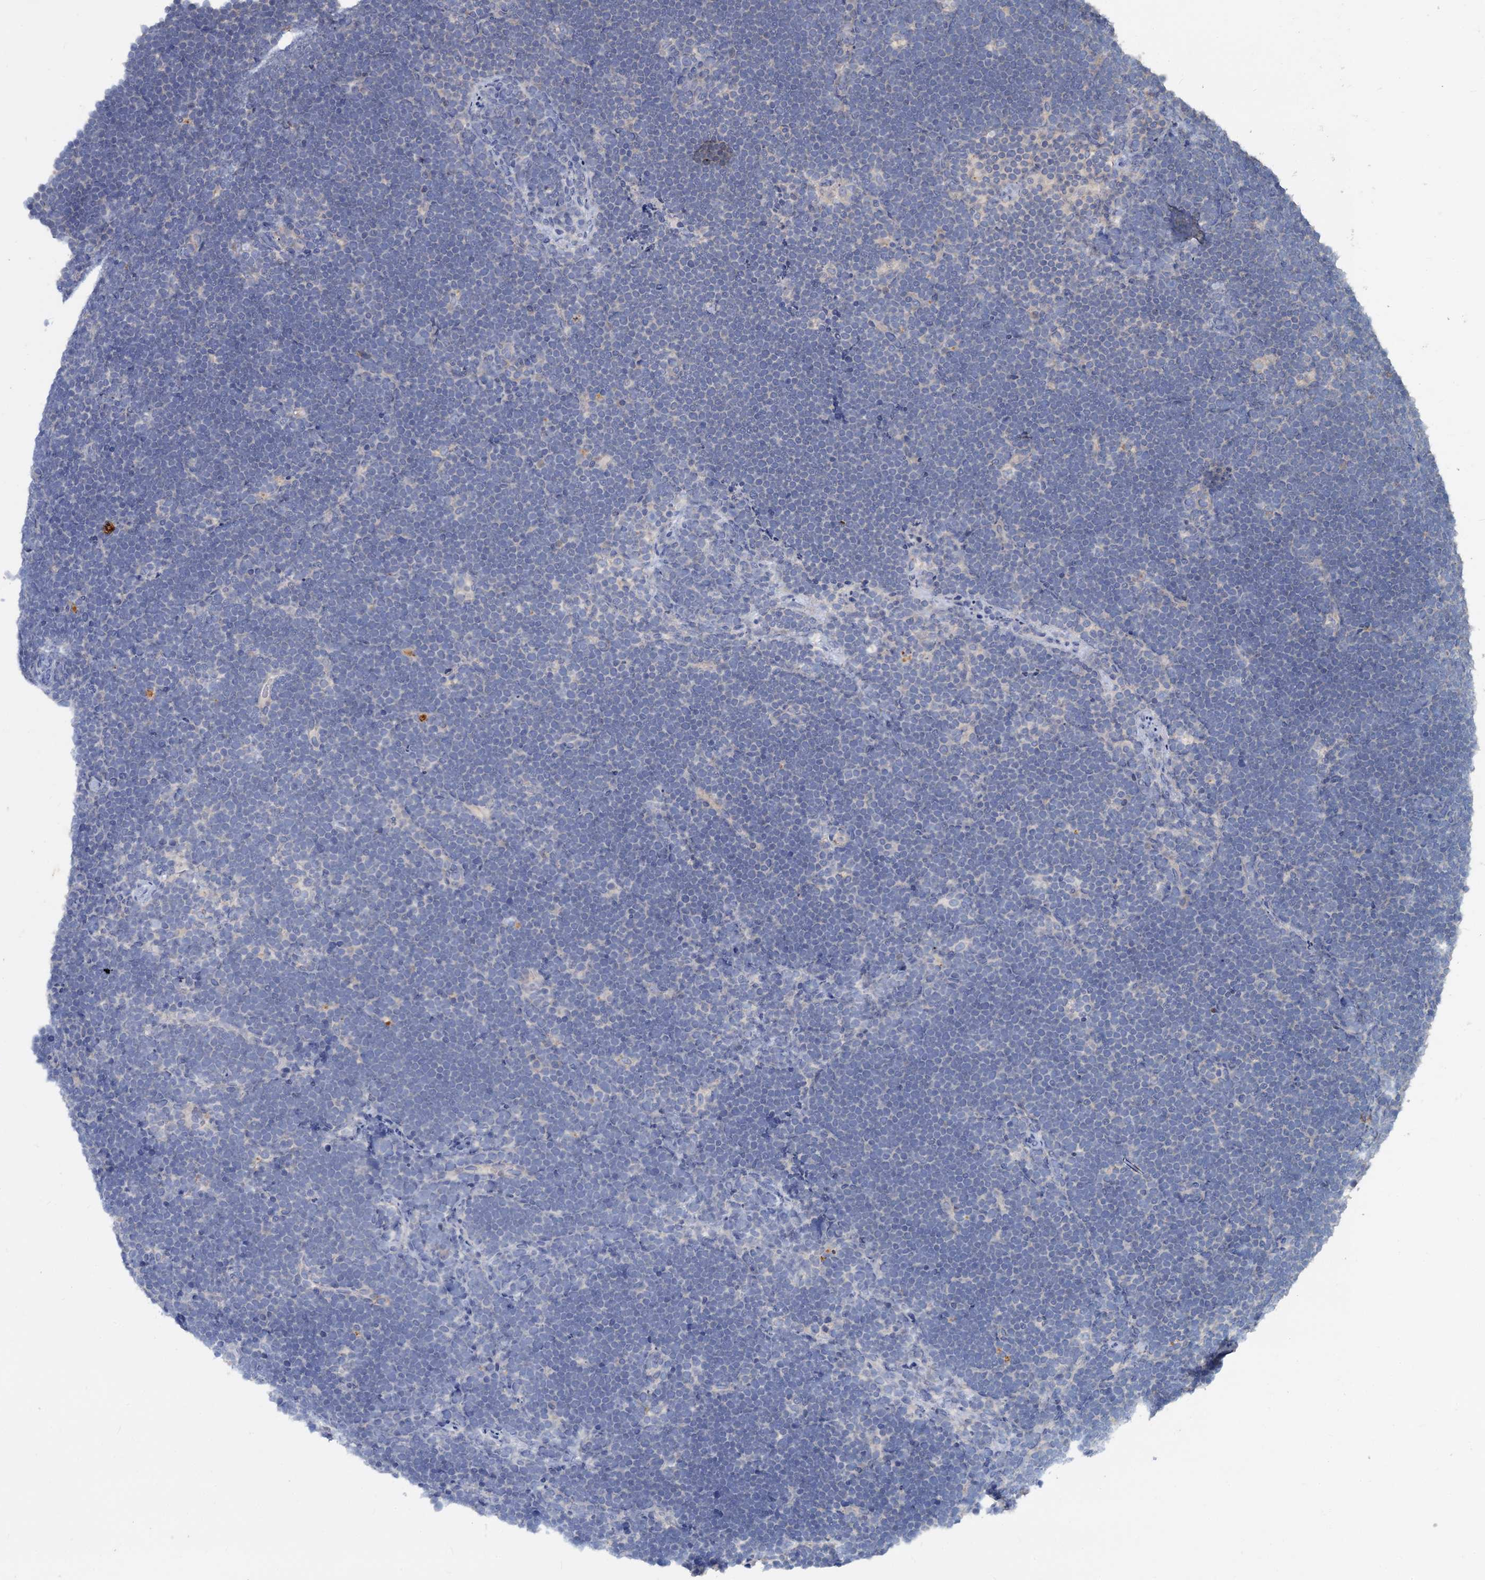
{"staining": {"intensity": "negative", "quantity": "none", "location": "none"}, "tissue": "lymphoma", "cell_type": "Tumor cells", "image_type": "cancer", "snomed": [{"axis": "morphology", "description": "Malignant lymphoma, non-Hodgkin's type, High grade"}, {"axis": "topography", "description": "Lymph node"}], "caption": "This is an immunohistochemistry (IHC) histopathology image of lymphoma. There is no staining in tumor cells.", "gene": "SLC2A7", "patient": {"sex": "male", "age": 13}}